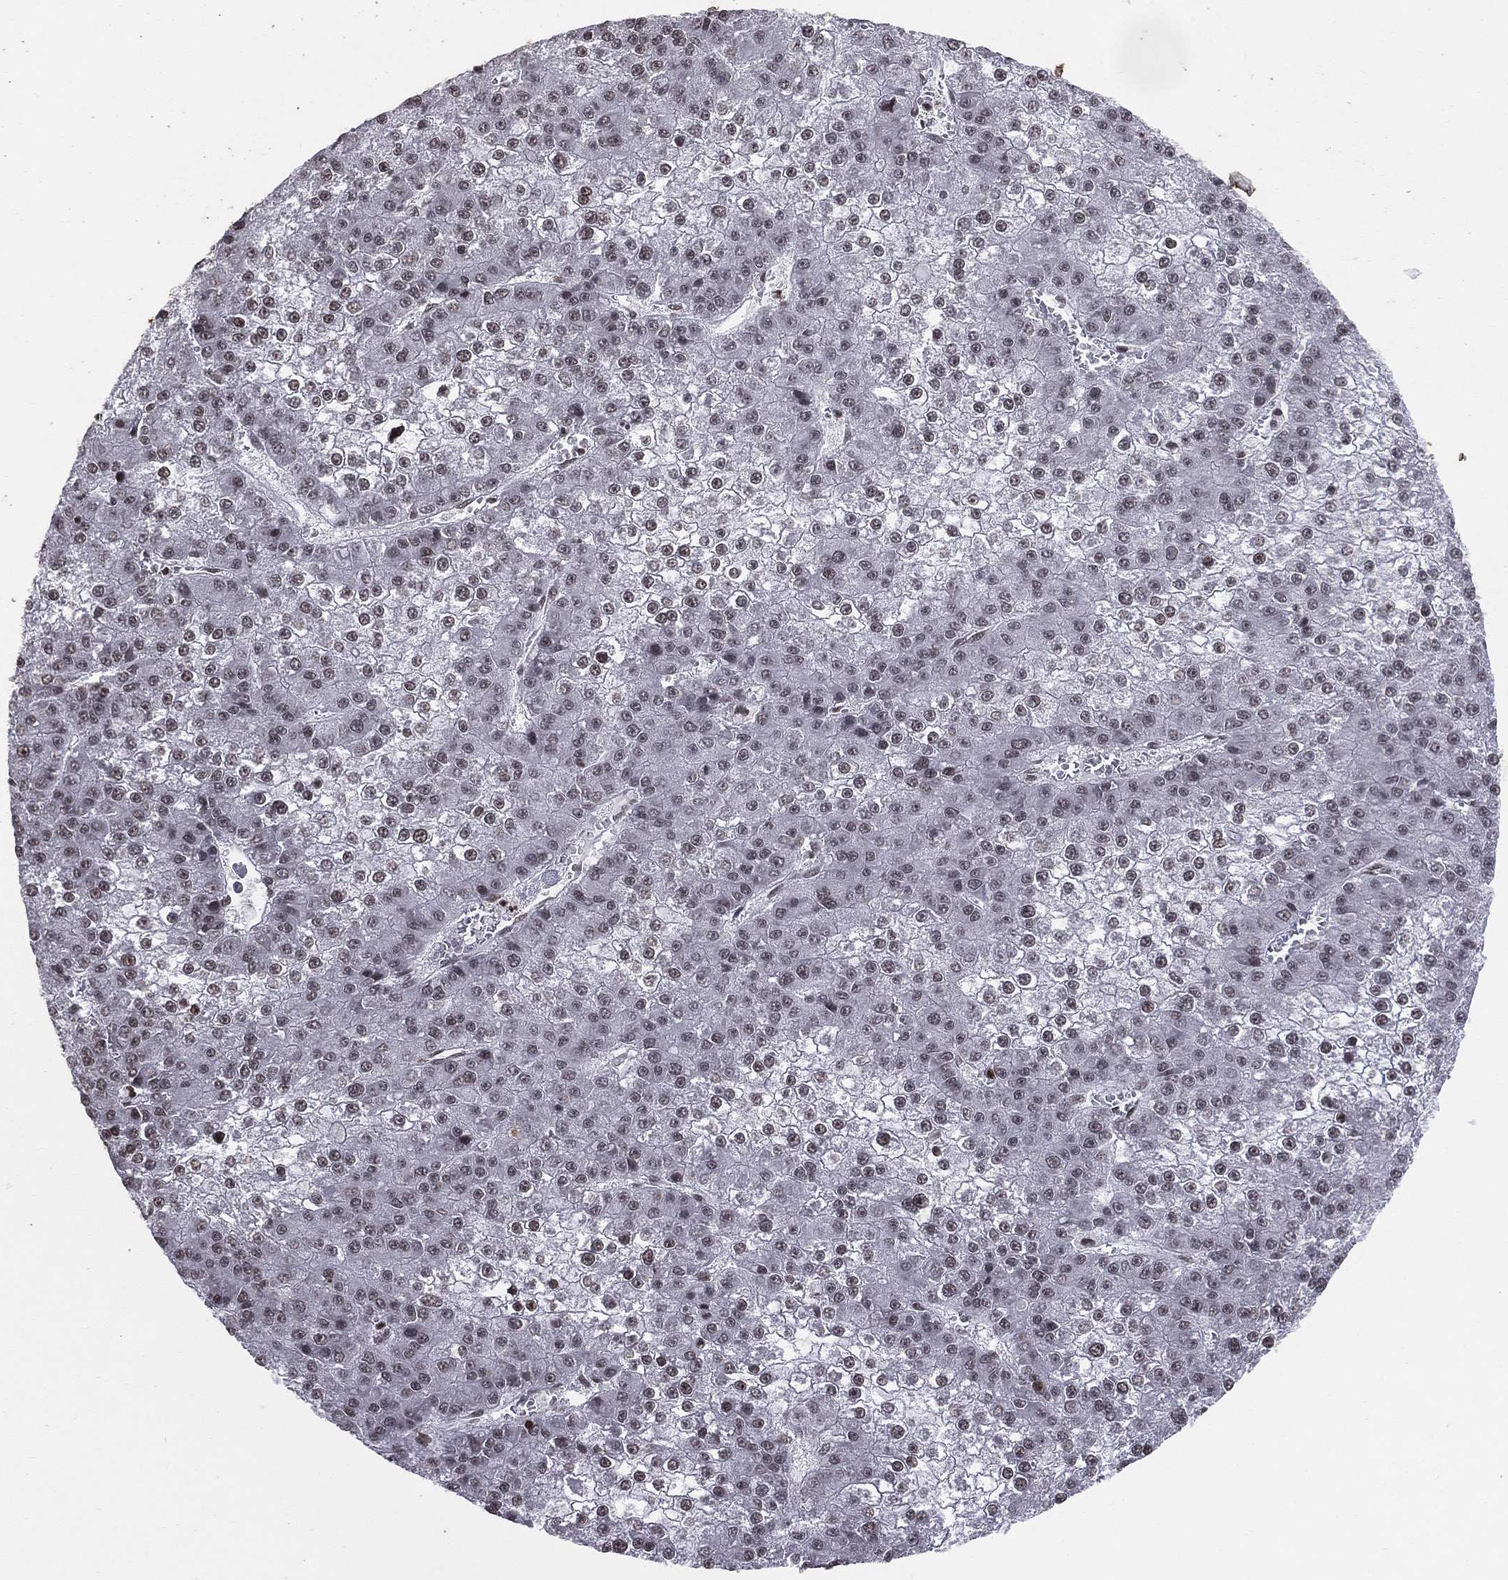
{"staining": {"intensity": "moderate", "quantity": "25%-75%", "location": "nuclear"}, "tissue": "liver cancer", "cell_type": "Tumor cells", "image_type": "cancer", "snomed": [{"axis": "morphology", "description": "Carcinoma, Hepatocellular, NOS"}, {"axis": "topography", "description": "Liver"}], "caption": "Tumor cells demonstrate moderate nuclear staining in about 25%-75% of cells in liver cancer (hepatocellular carcinoma).", "gene": "RFX7", "patient": {"sex": "female", "age": 73}}